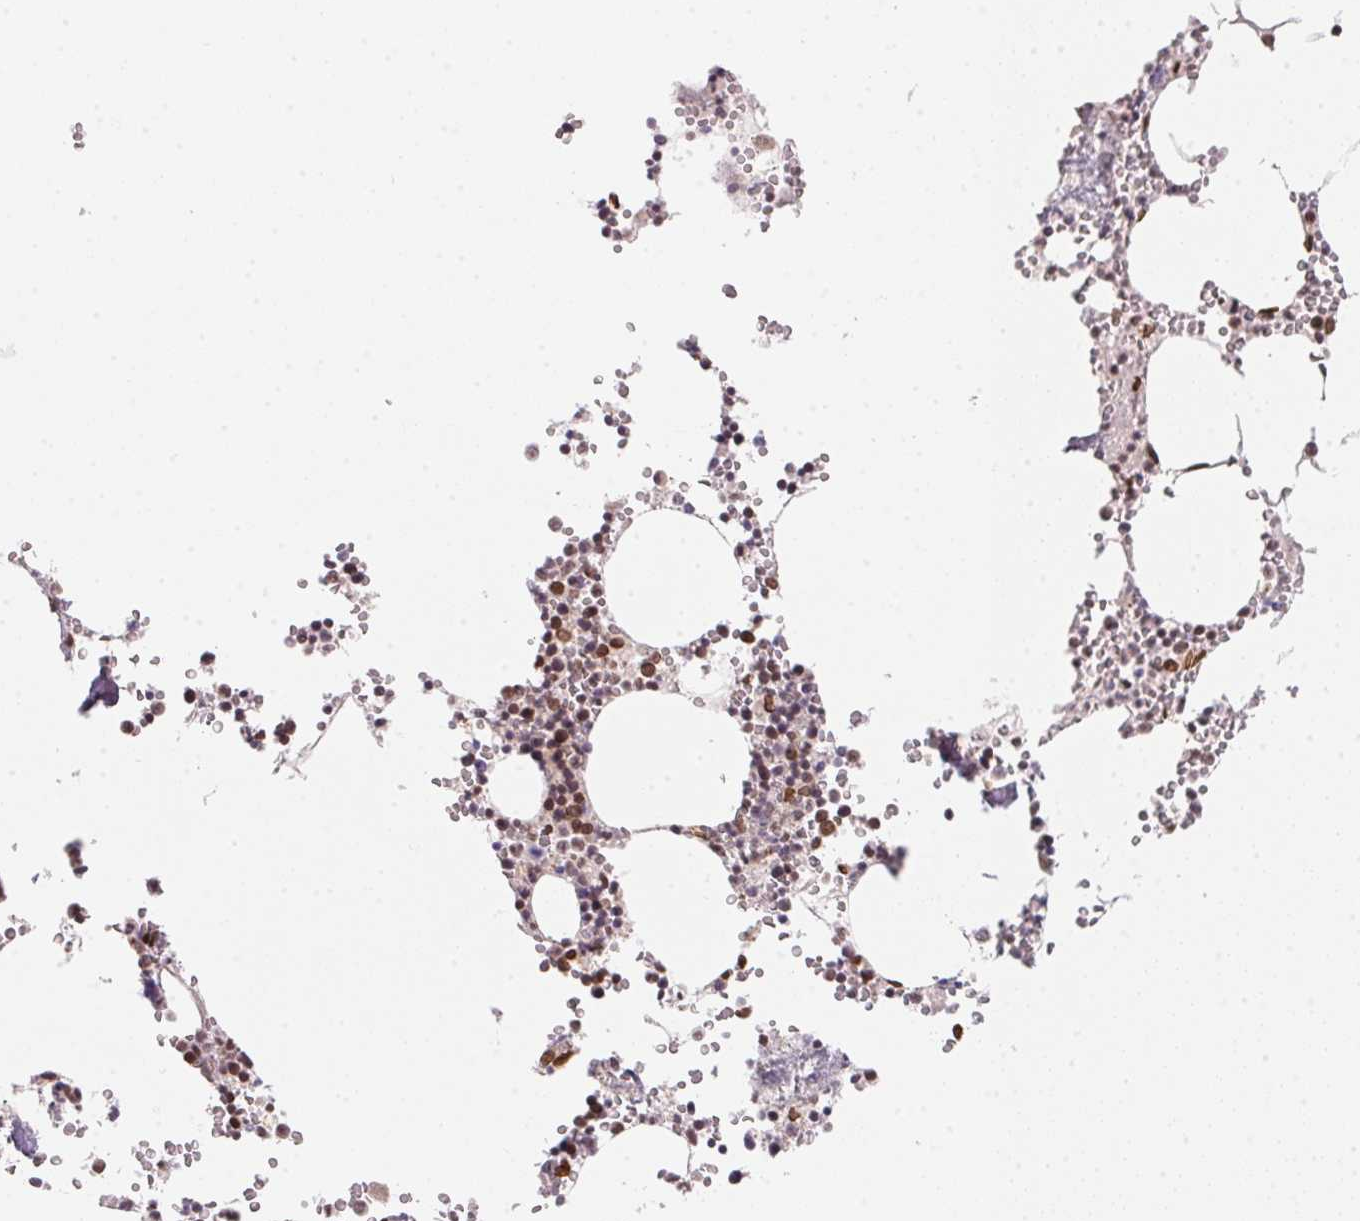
{"staining": {"intensity": "strong", "quantity": "<25%", "location": "nuclear"}, "tissue": "bone marrow", "cell_type": "Hematopoietic cells", "image_type": "normal", "snomed": [{"axis": "morphology", "description": "Normal tissue, NOS"}, {"axis": "topography", "description": "Bone marrow"}], "caption": "Protein expression analysis of unremarkable bone marrow displays strong nuclear staining in about <25% of hematopoietic cells.", "gene": "SAP30BP", "patient": {"sex": "male", "age": 54}}